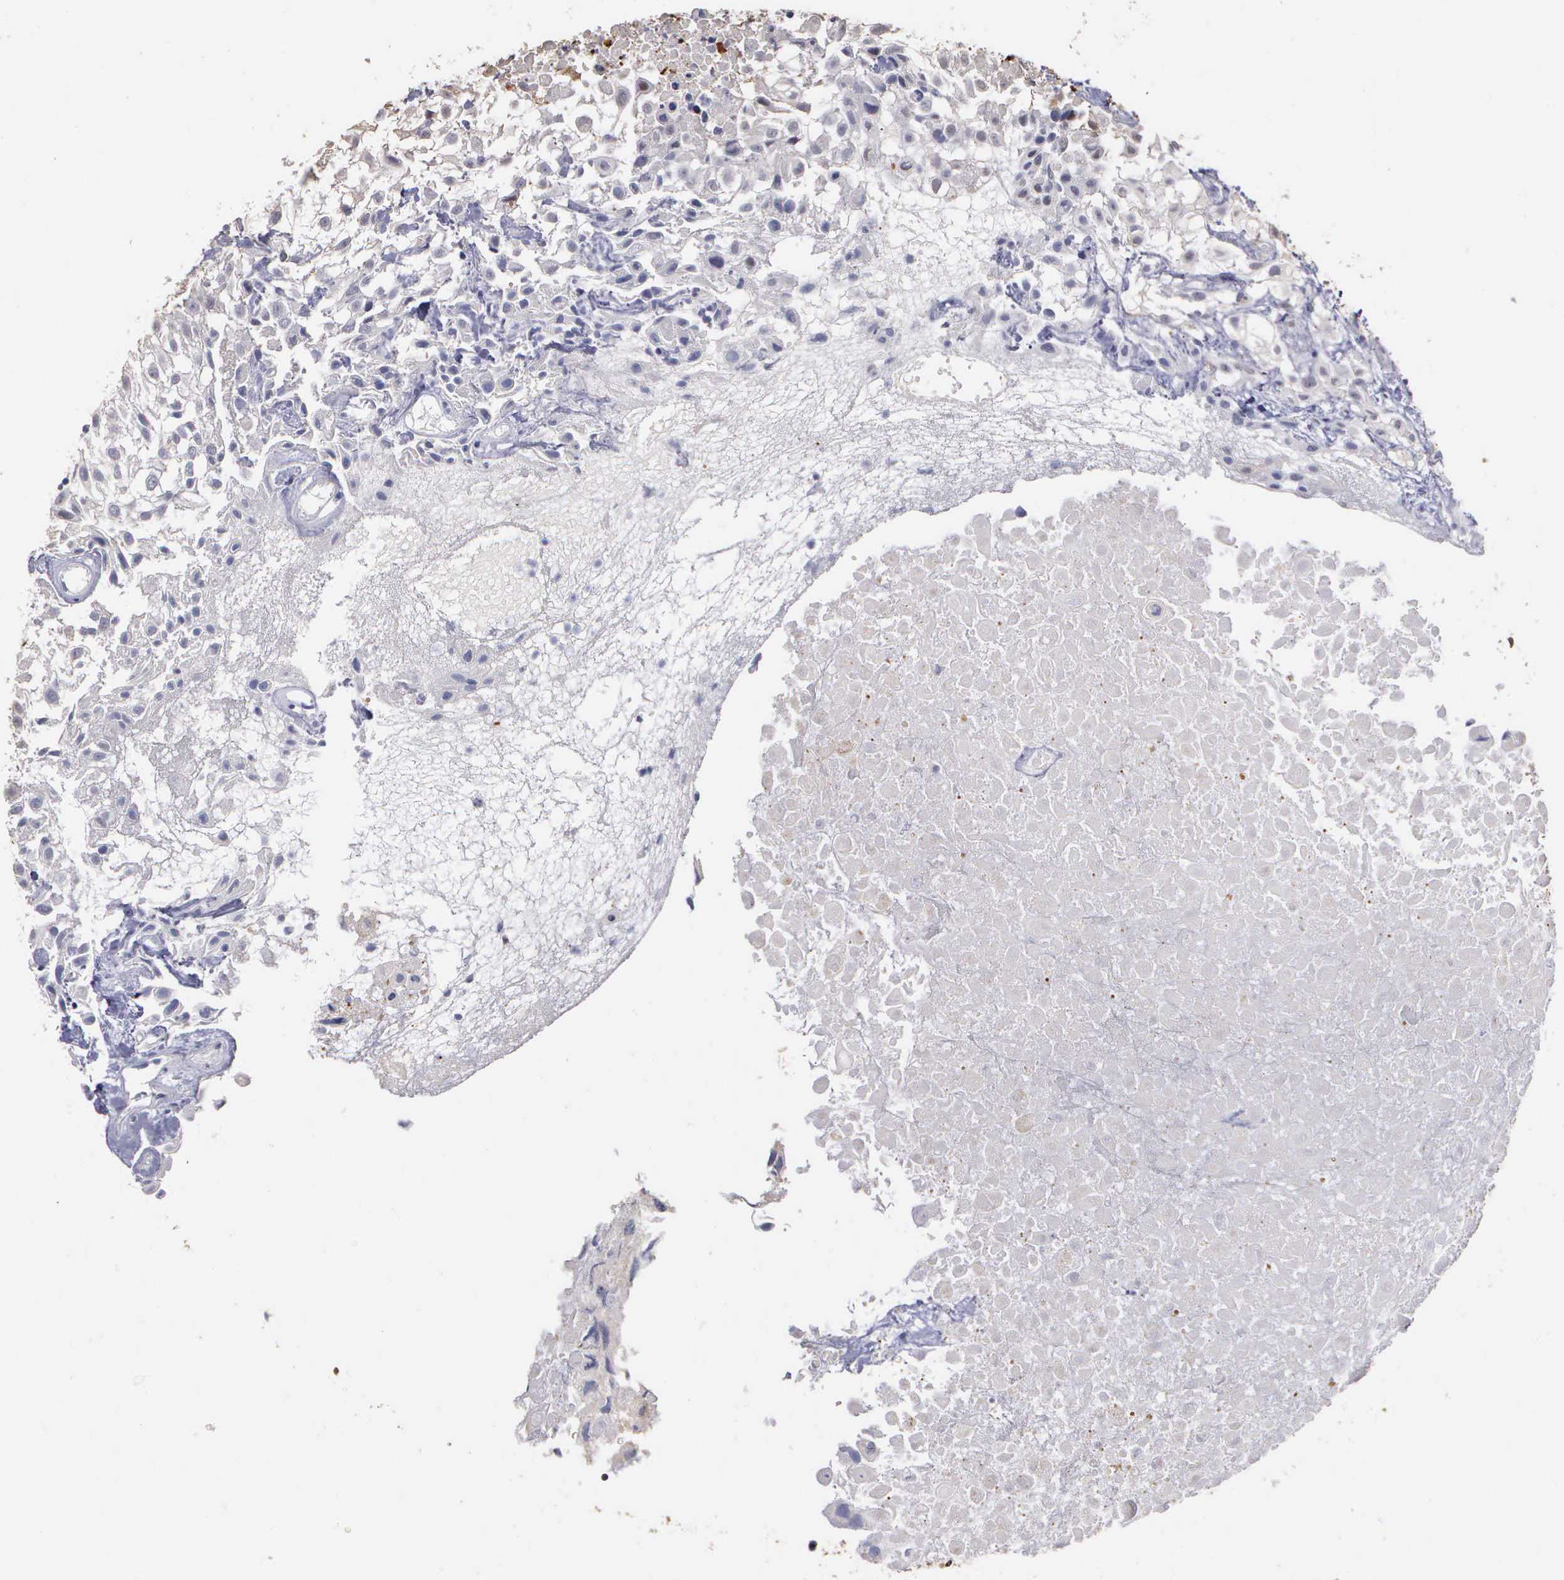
{"staining": {"intensity": "negative", "quantity": "none", "location": "none"}, "tissue": "urothelial cancer", "cell_type": "Tumor cells", "image_type": "cancer", "snomed": [{"axis": "morphology", "description": "Urothelial carcinoma, High grade"}, {"axis": "topography", "description": "Urinary bladder"}], "caption": "DAB (3,3'-diaminobenzidine) immunohistochemical staining of human high-grade urothelial carcinoma demonstrates no significant positivity in tumor cells. (Stains: DAB IHC with hematoxylin counter stain, Microscopy: brightfield microscopy at high magnification).", "gene": "ENO3", "patient": {"sex": "male", "age": 56}}